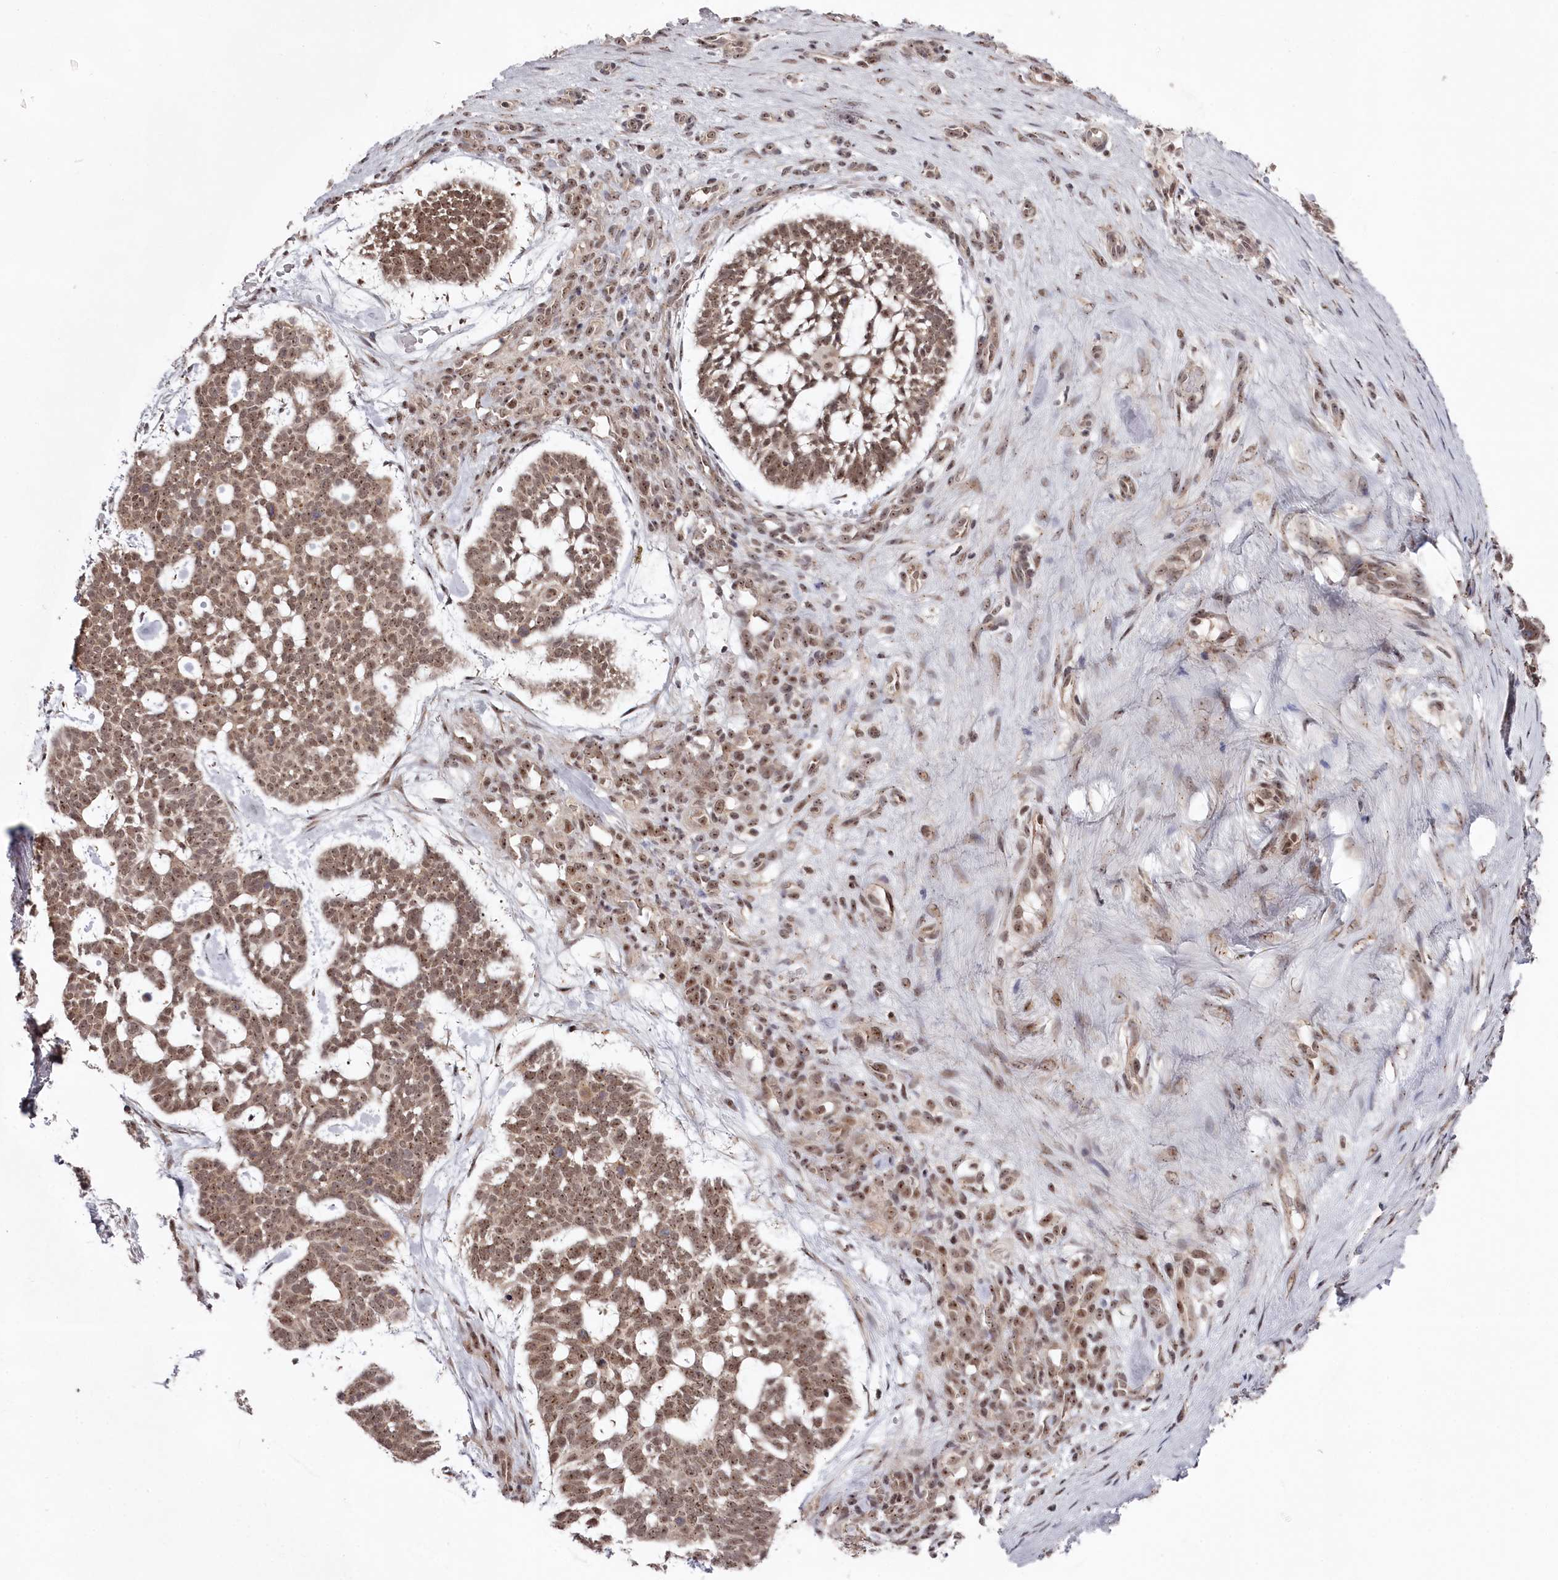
{"staining": {"intensity": "moderate", "quantity": ">75%", "location": "nuclear"}, "tissue": "skin cancer", "cell_type": "Tumor cells", "image_type": "cancer", "snomed": [{"axis": "morphology", "description": "Basal cell carcinoma"}, {"axis": "topography", "description": "Skin"}], "caption": "A high-resolution image shows IHC staining of skin cancer, which displays moderate nuclear expression in approximately >75% of tumor cells.", "gene": "EXOSC1", "patient": {"sex": "male", "age": 88}}